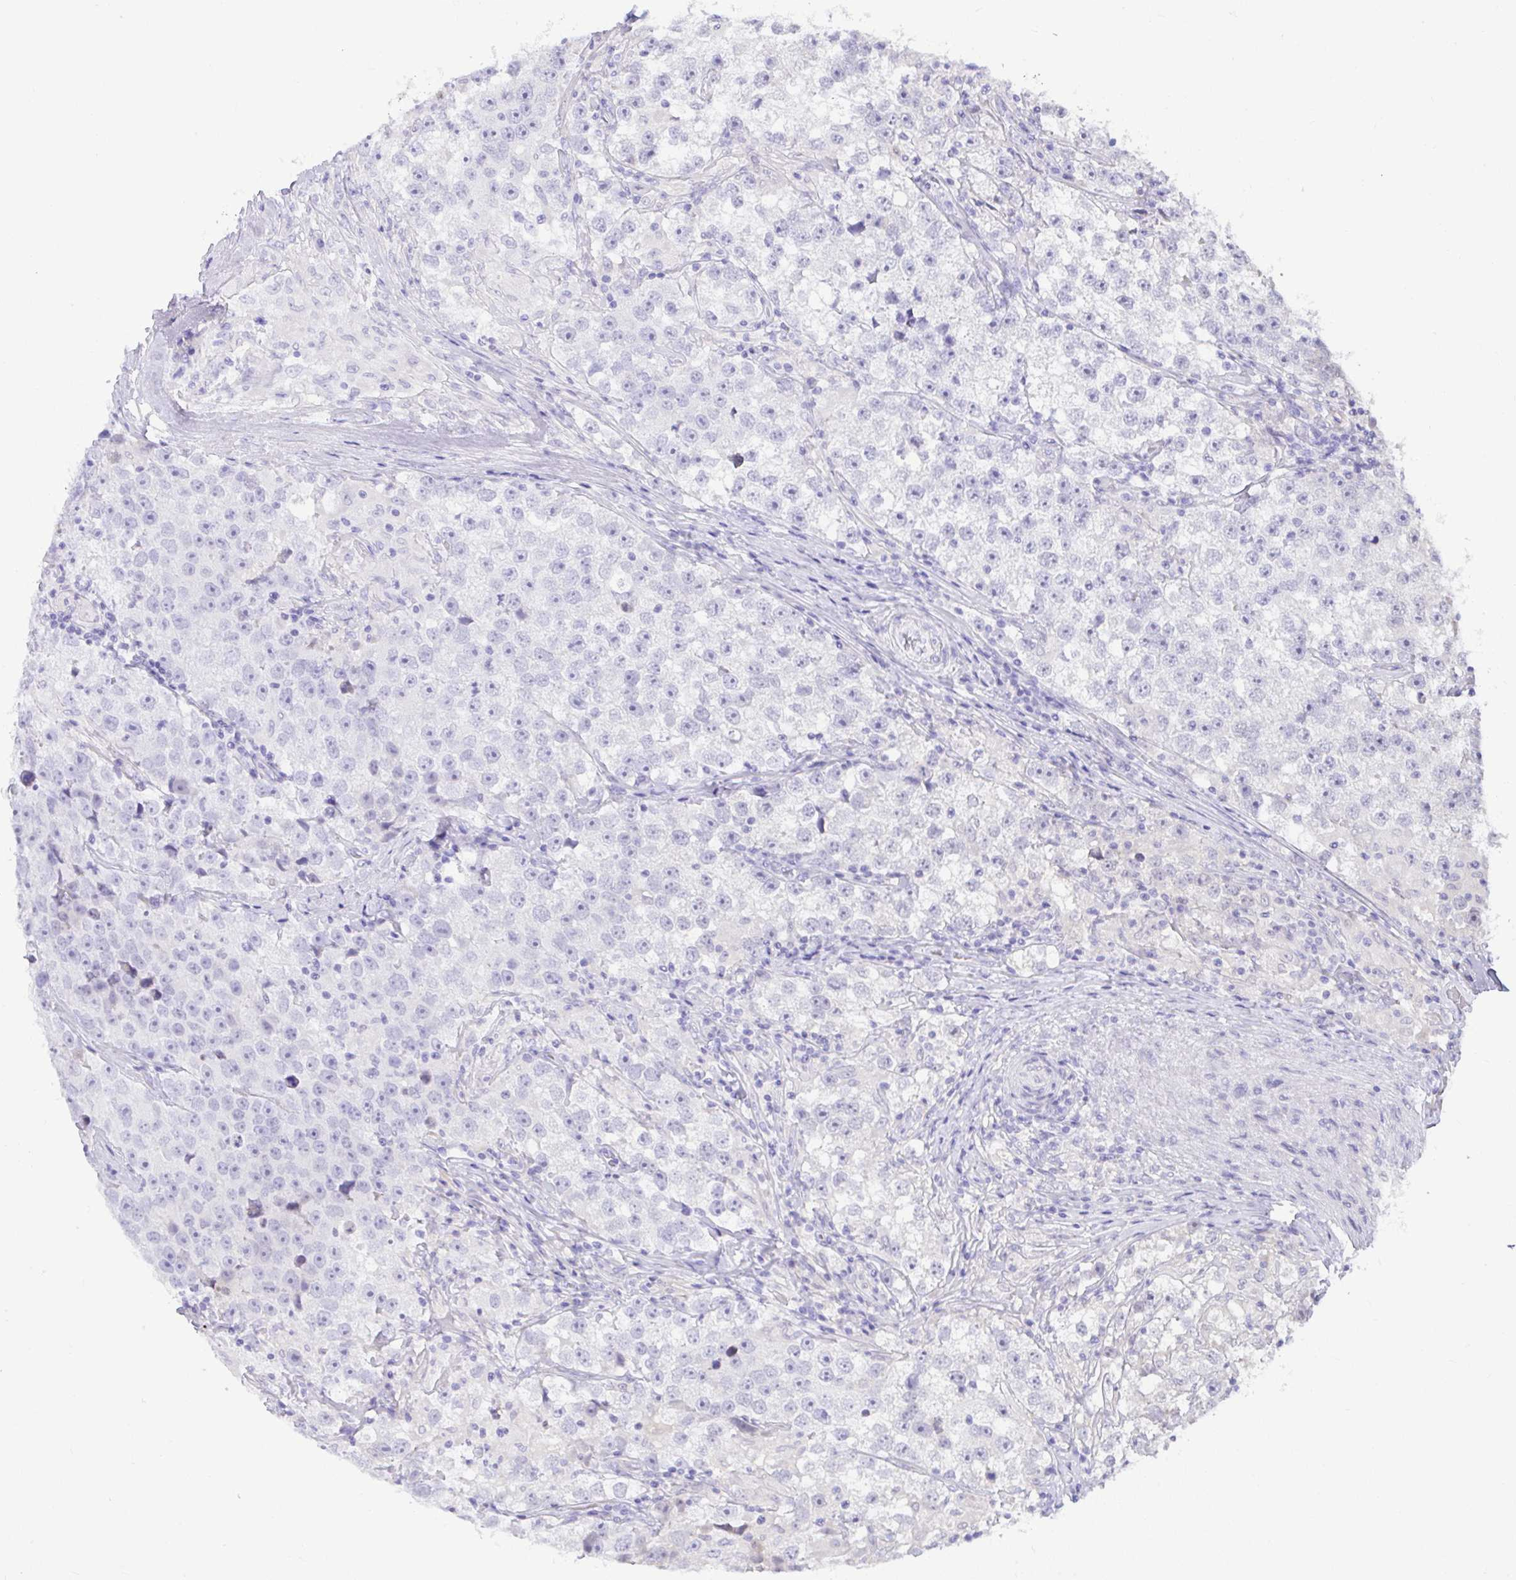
{"staining": {"intensity": "negative", "quantity": "none", "location": "none"}, "tissue": "testis cancer", "cell_type": "Tumor cells", "image_type": "cancer", "snomed": [{"axis": "morphology", "description": "Seminoma, NOS"}, {"axis": "topography", "description": "Testis"}], "caption": "The image shows no significant expression in tumor cells of testis cancer (seminoma).", "gene": "ZNF485", "patient": {"sex": "male", "age": 46}}